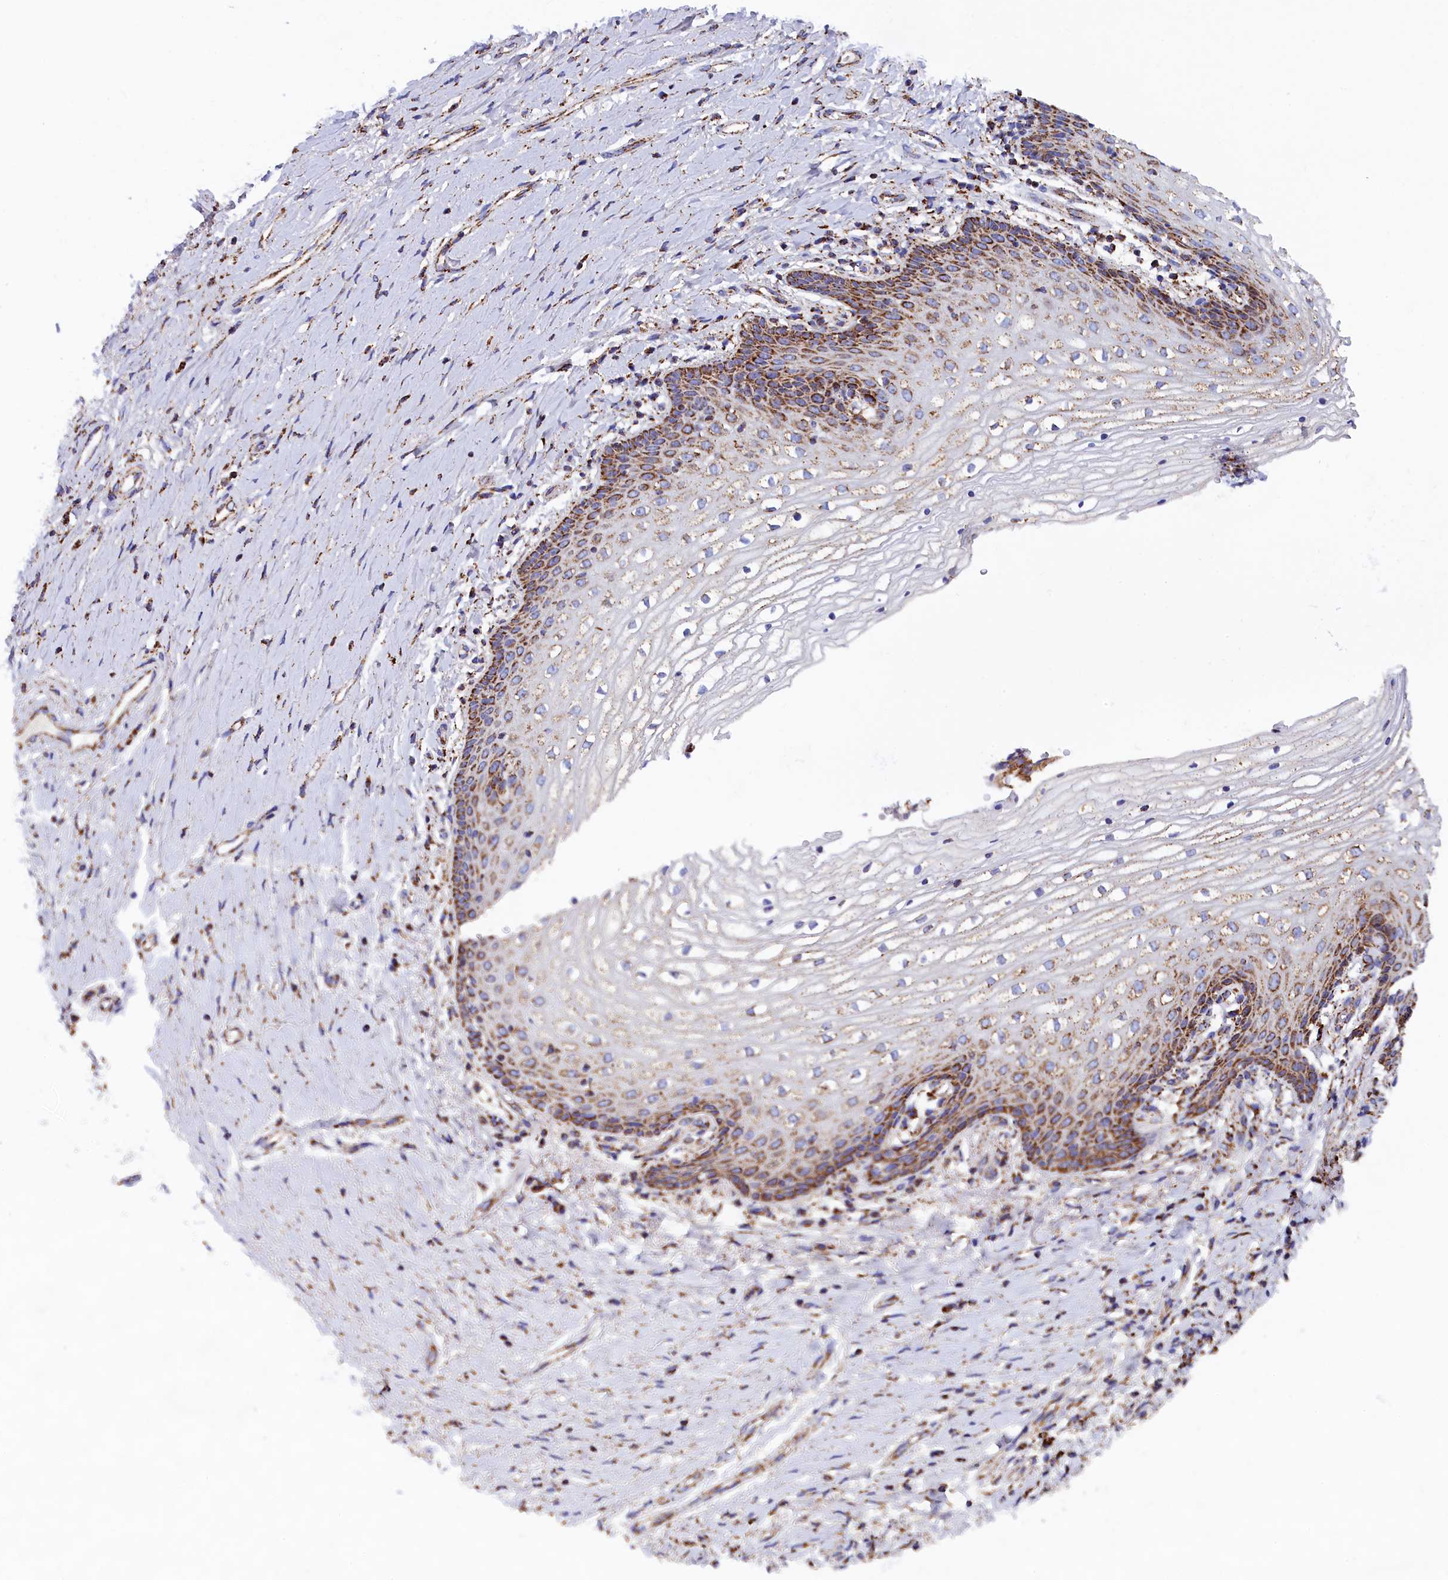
{"staining": {"intensity": "moderate", "quantity": "25%-75%", "location": "cytoplasmic/membranous"}, "tissue": "vagina", "cell_type": "Squamous epithelial cells", "image_type": "normal", "snomed": [{"axis": "morphology", "description": "Normal tissue, NOS"}, {"axis": "topography", "description": "Vagina"}], "caption": "A histopathology image of vagina stained for a protein exhibits moderate cytoplasmic/membranous brown staining in squamous epithelial cells.", "gene": "SLC39A3", "patient": {"sex": "female", "age": 60}}